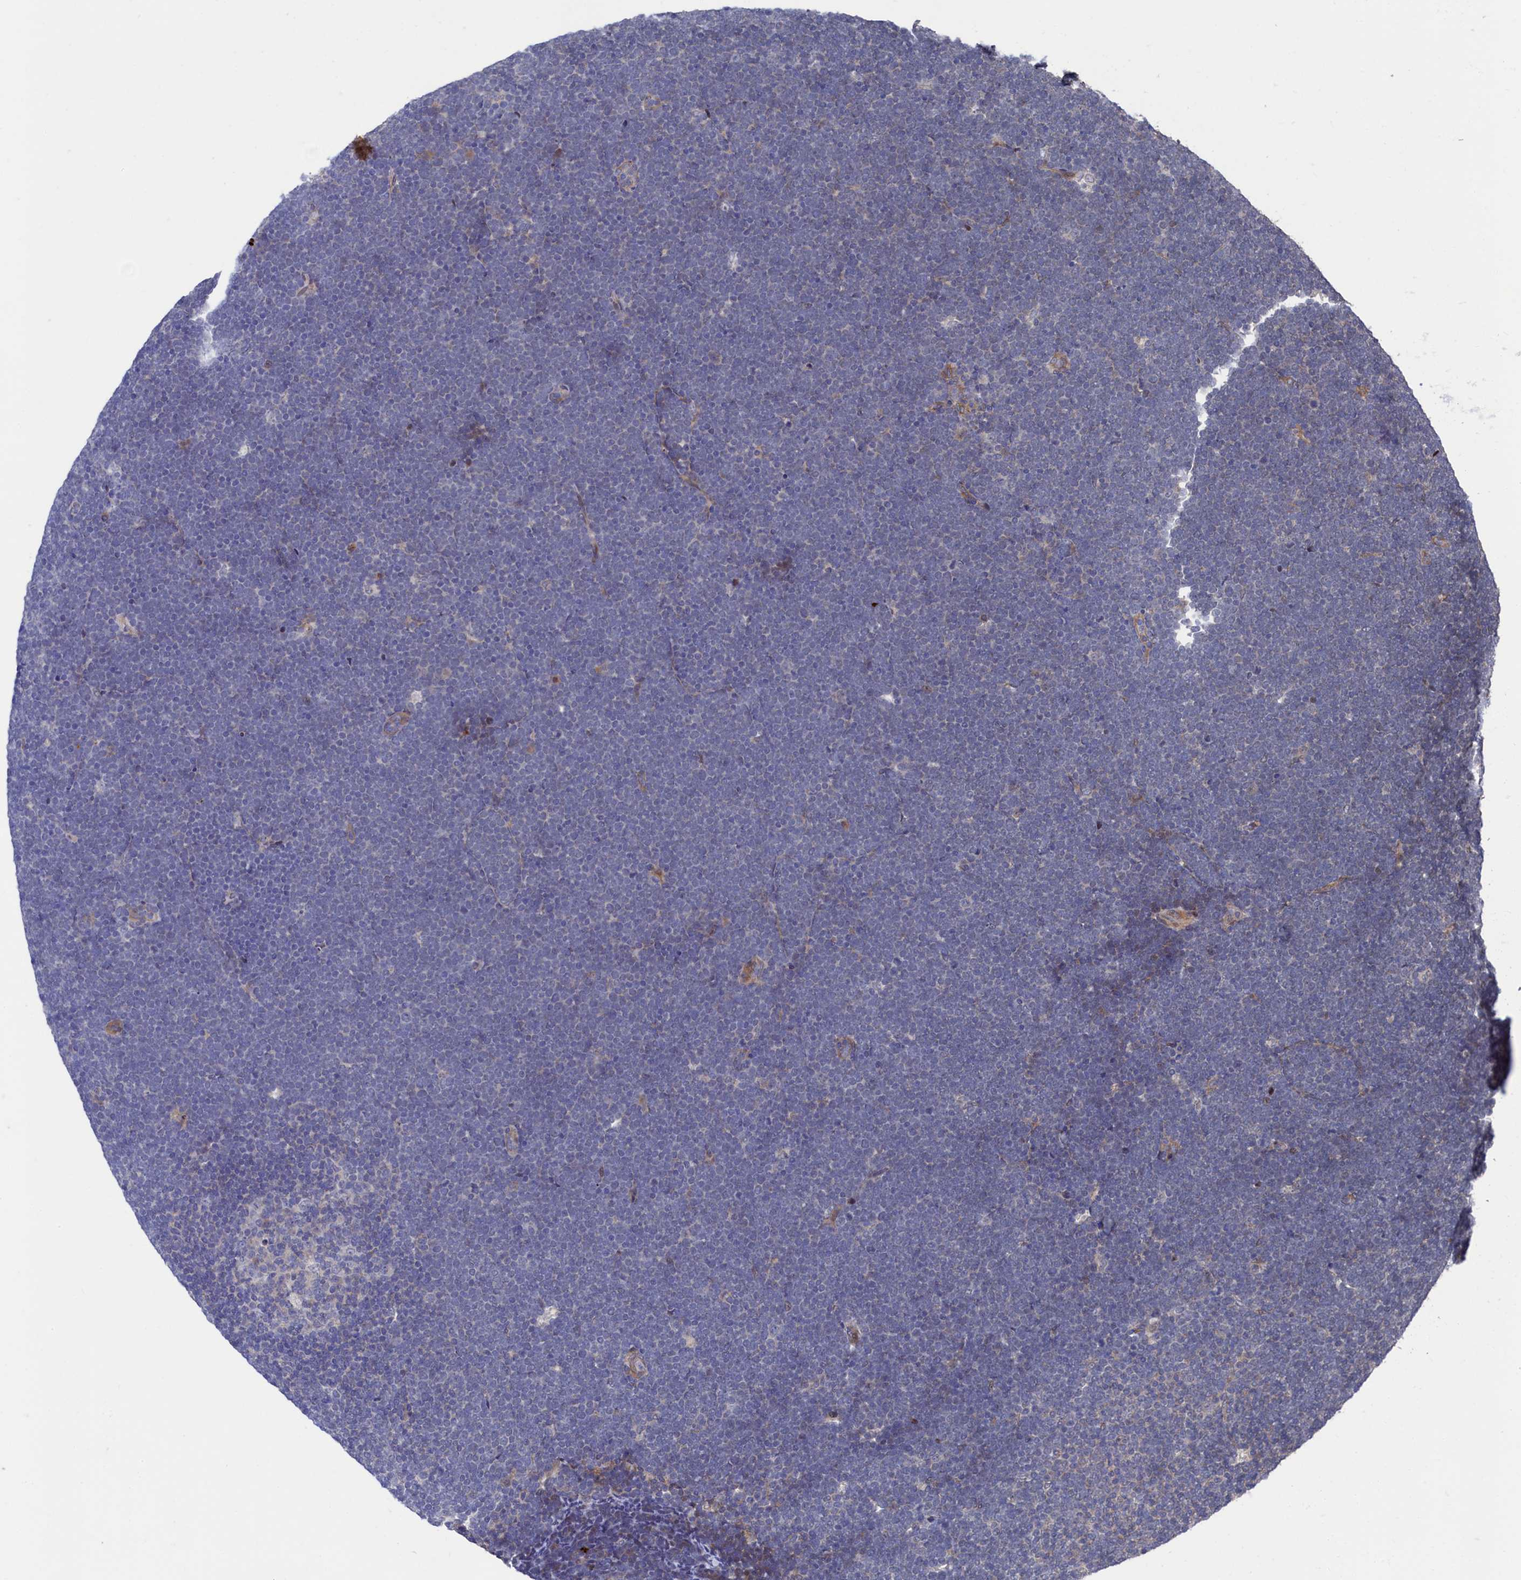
{"staining": {"intensity": "negative", "quantity": "none", "location": "none"}, "tissue": "lymphoma", "cell_type": "Tumor cells", "image_type": "cancer", "snomed": [{"axis": "morphology", "description": "Malignant lymphoma, non-Hodgkin's type, High grade"}, {"axis": "topography", "description": "Lymph node"}], "caption": "This photomicrograph is of lymphoma stained with immunohistochemistry to label a protein in brown with the nuclei are counter-stained blue. There is no expression in tumor cells.", "gene": "ZNF891", "patient": {"sex": "male", "age": 13}}